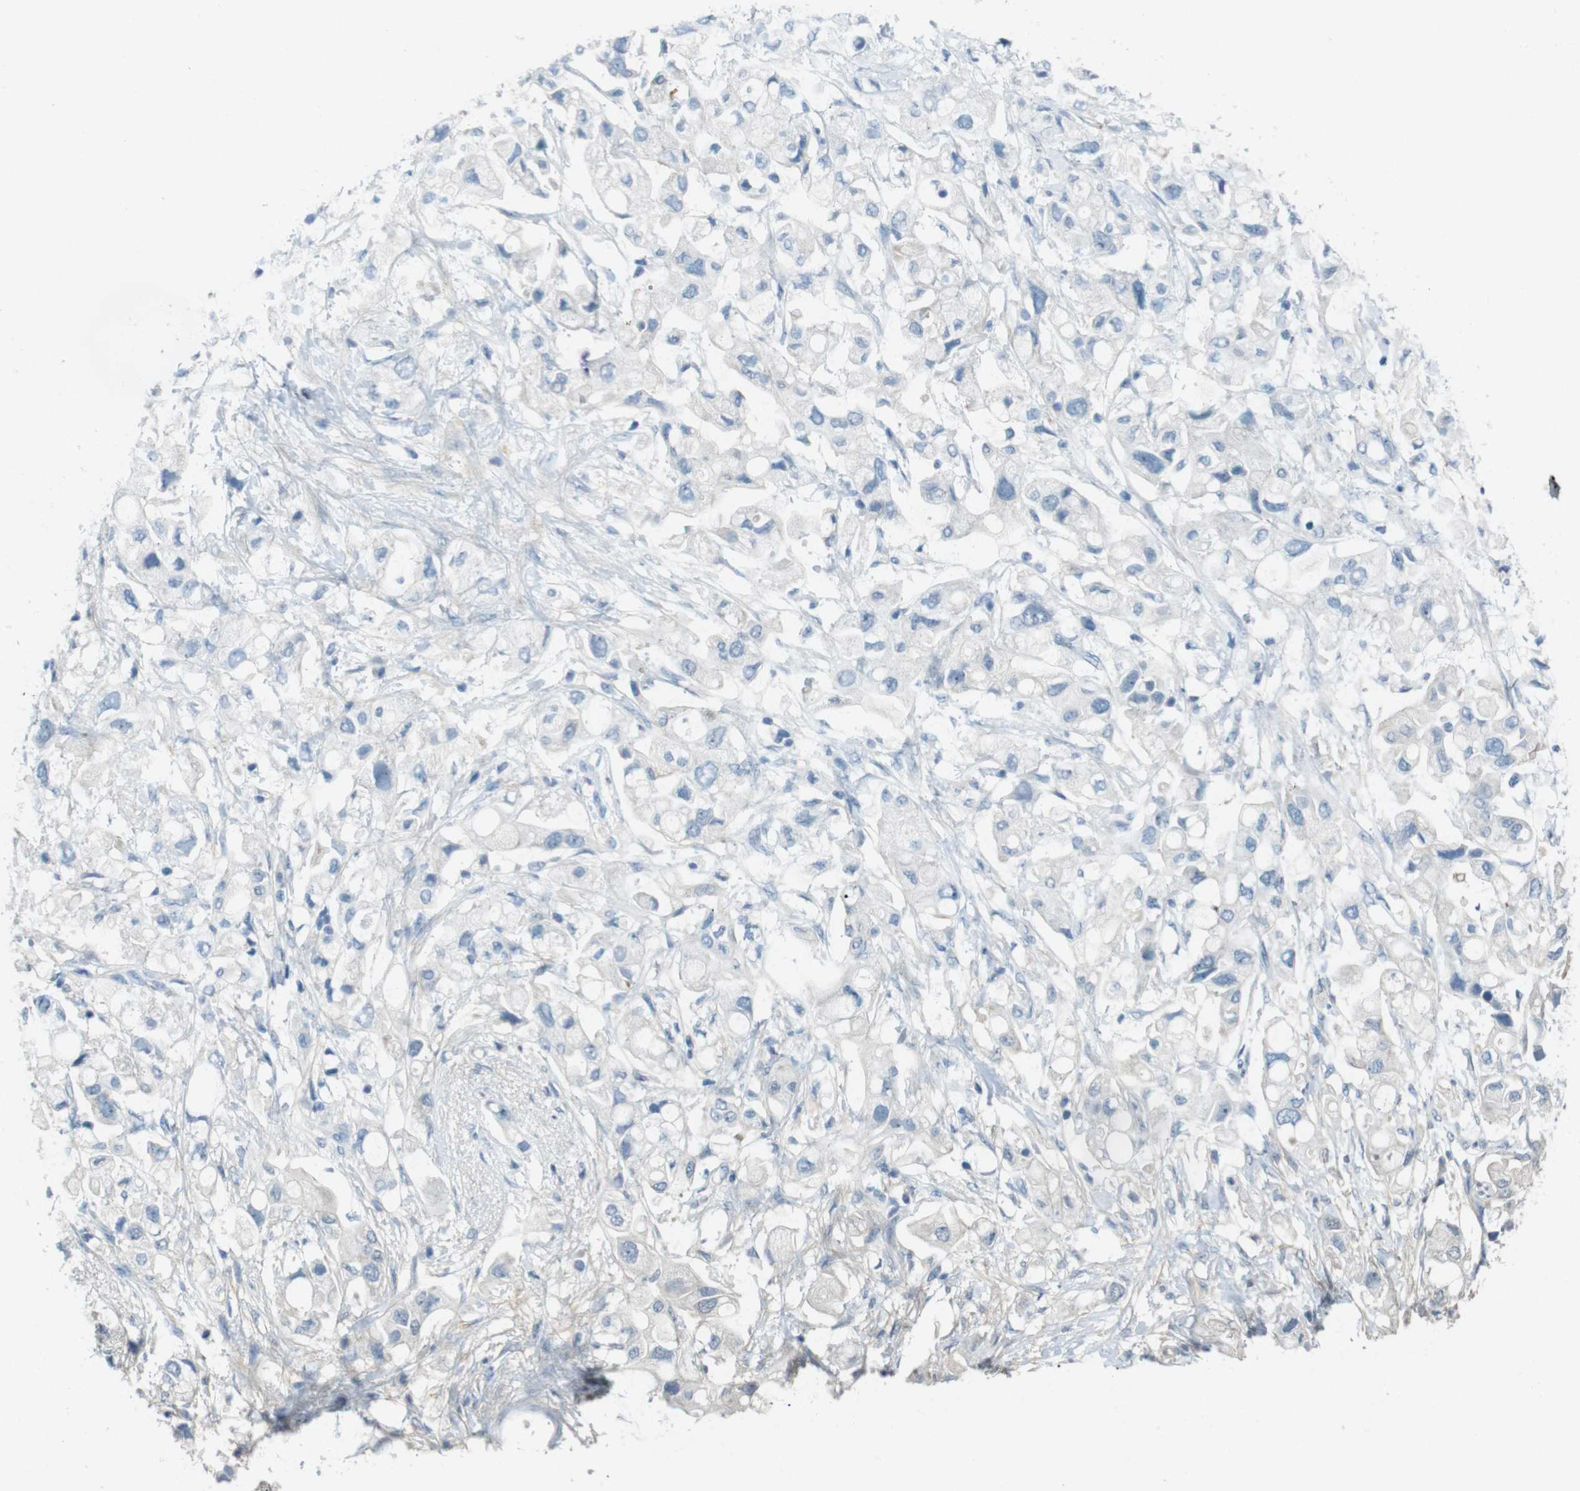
{"staining": {"intensity": "negative", "quantity": "none", "location": "none"}, "tissue": "pancreatic cancer", "cell_type": "Tumor cells", "image_type": "cancer", "snomed": [{"axis": "morphology", "description": "Adenocarcinoma, NOS"}, {"axis": "topography", "description": "Pancreas"}], "caption": "Pancreatic cancer was stained to show a protein in brown. There is no significant positivity in tumor cells. (Stains: DAB immunohistochemistry (IHC) with hematoxylin counter stain, Microscopy: brightfield microscopy at high magnification).", "gene": "ENTPD7", "patient": {"sex": "female", "age": 56}}